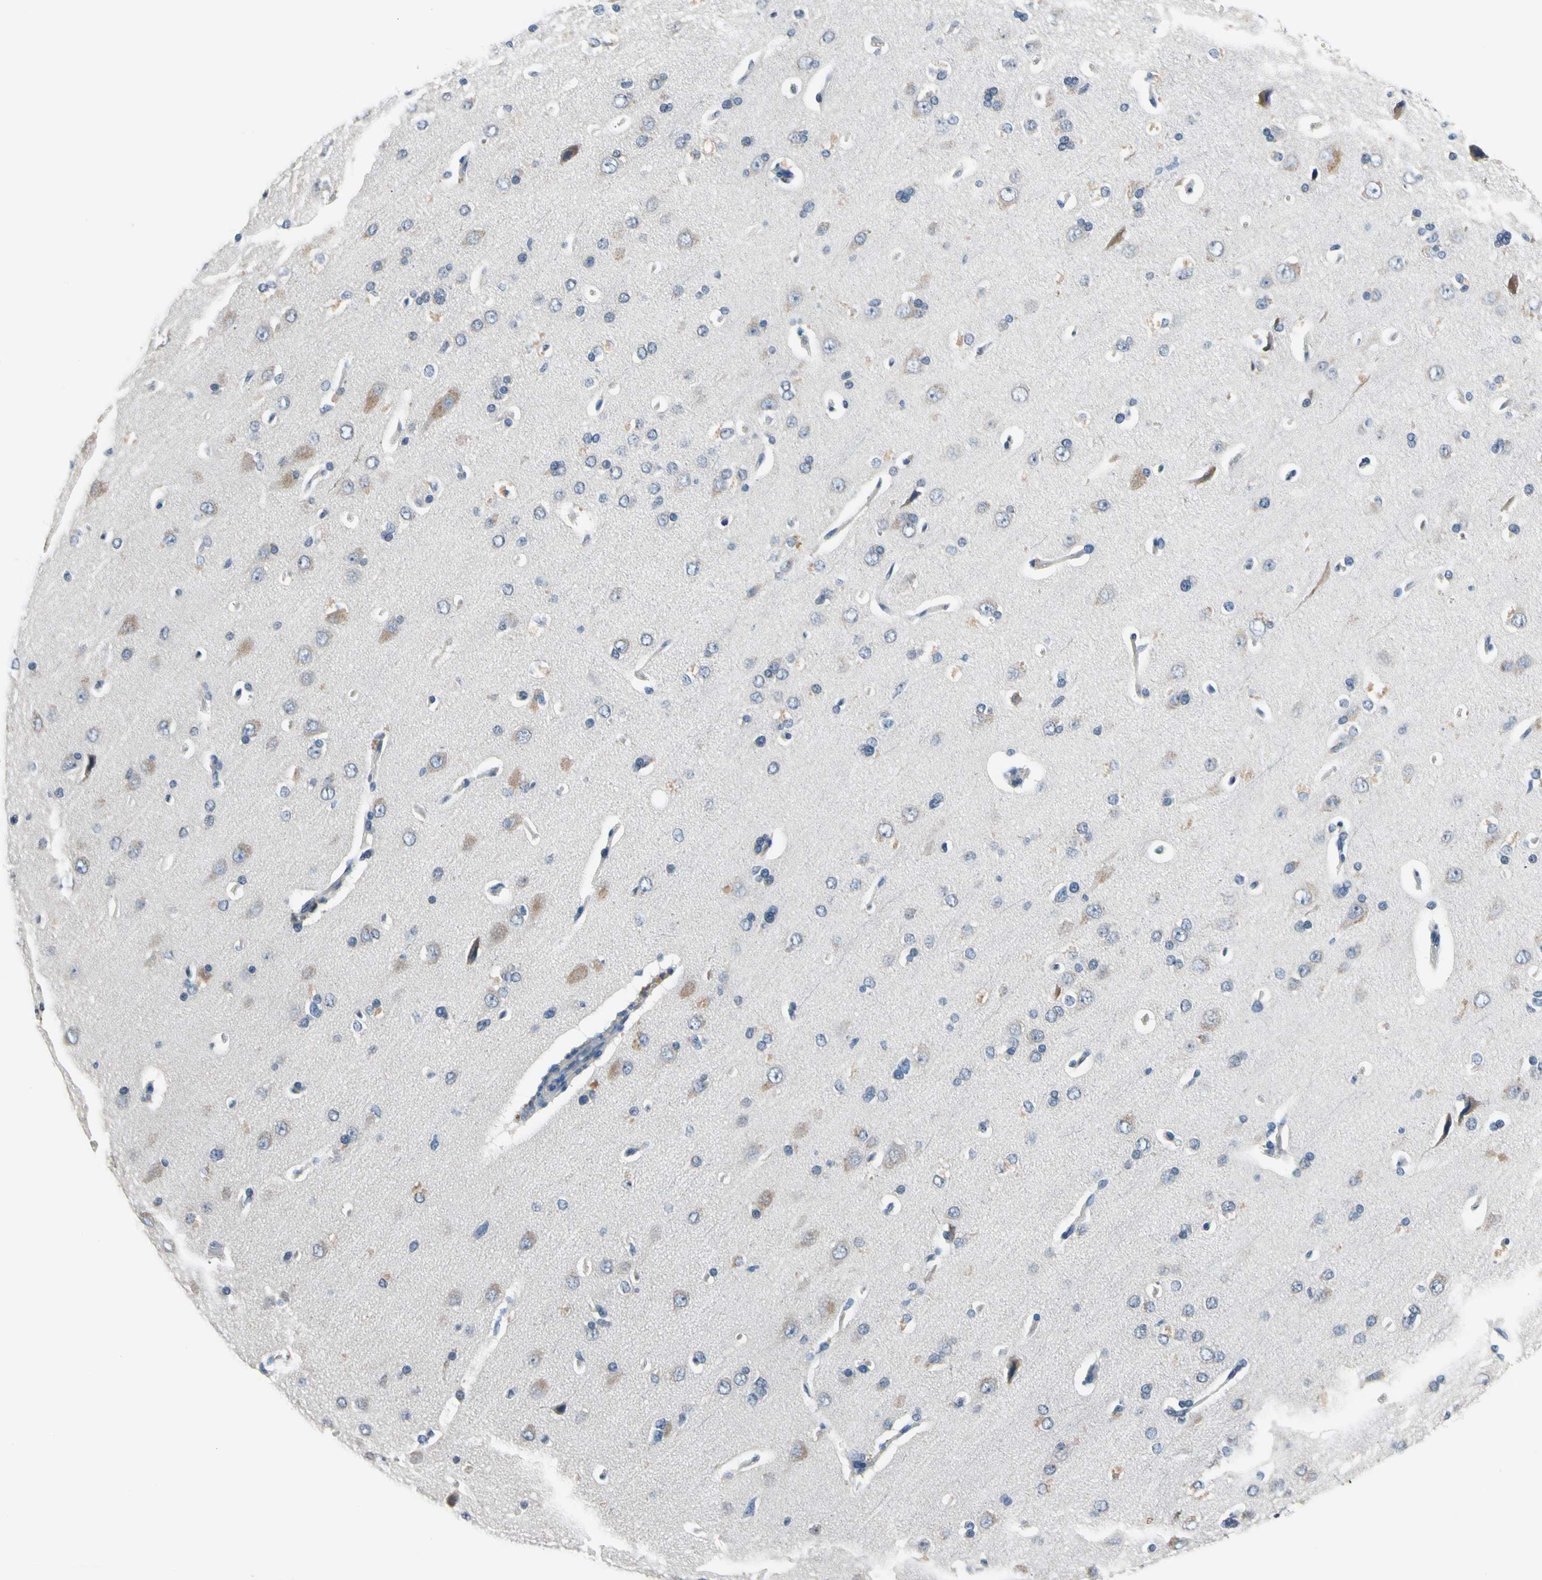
{"staining": {"intensity": "negative", "quantity": "none", "location": "none"}, "tissue": "cerebral cortex", "cell_type": "Endothelial cells", "image_type": "normal", "snomed": [{"axis": "morphology", "description": "Normal tissue, NOS"}, {"axis": "topography", "description": "Cerebral cortex"}], "caption": "The histopathology image reveals no significant staining in endothelial cells of cerebral cortex.", "gene": "SELENOK", "patient": {"sex": "male", "age": 62}}